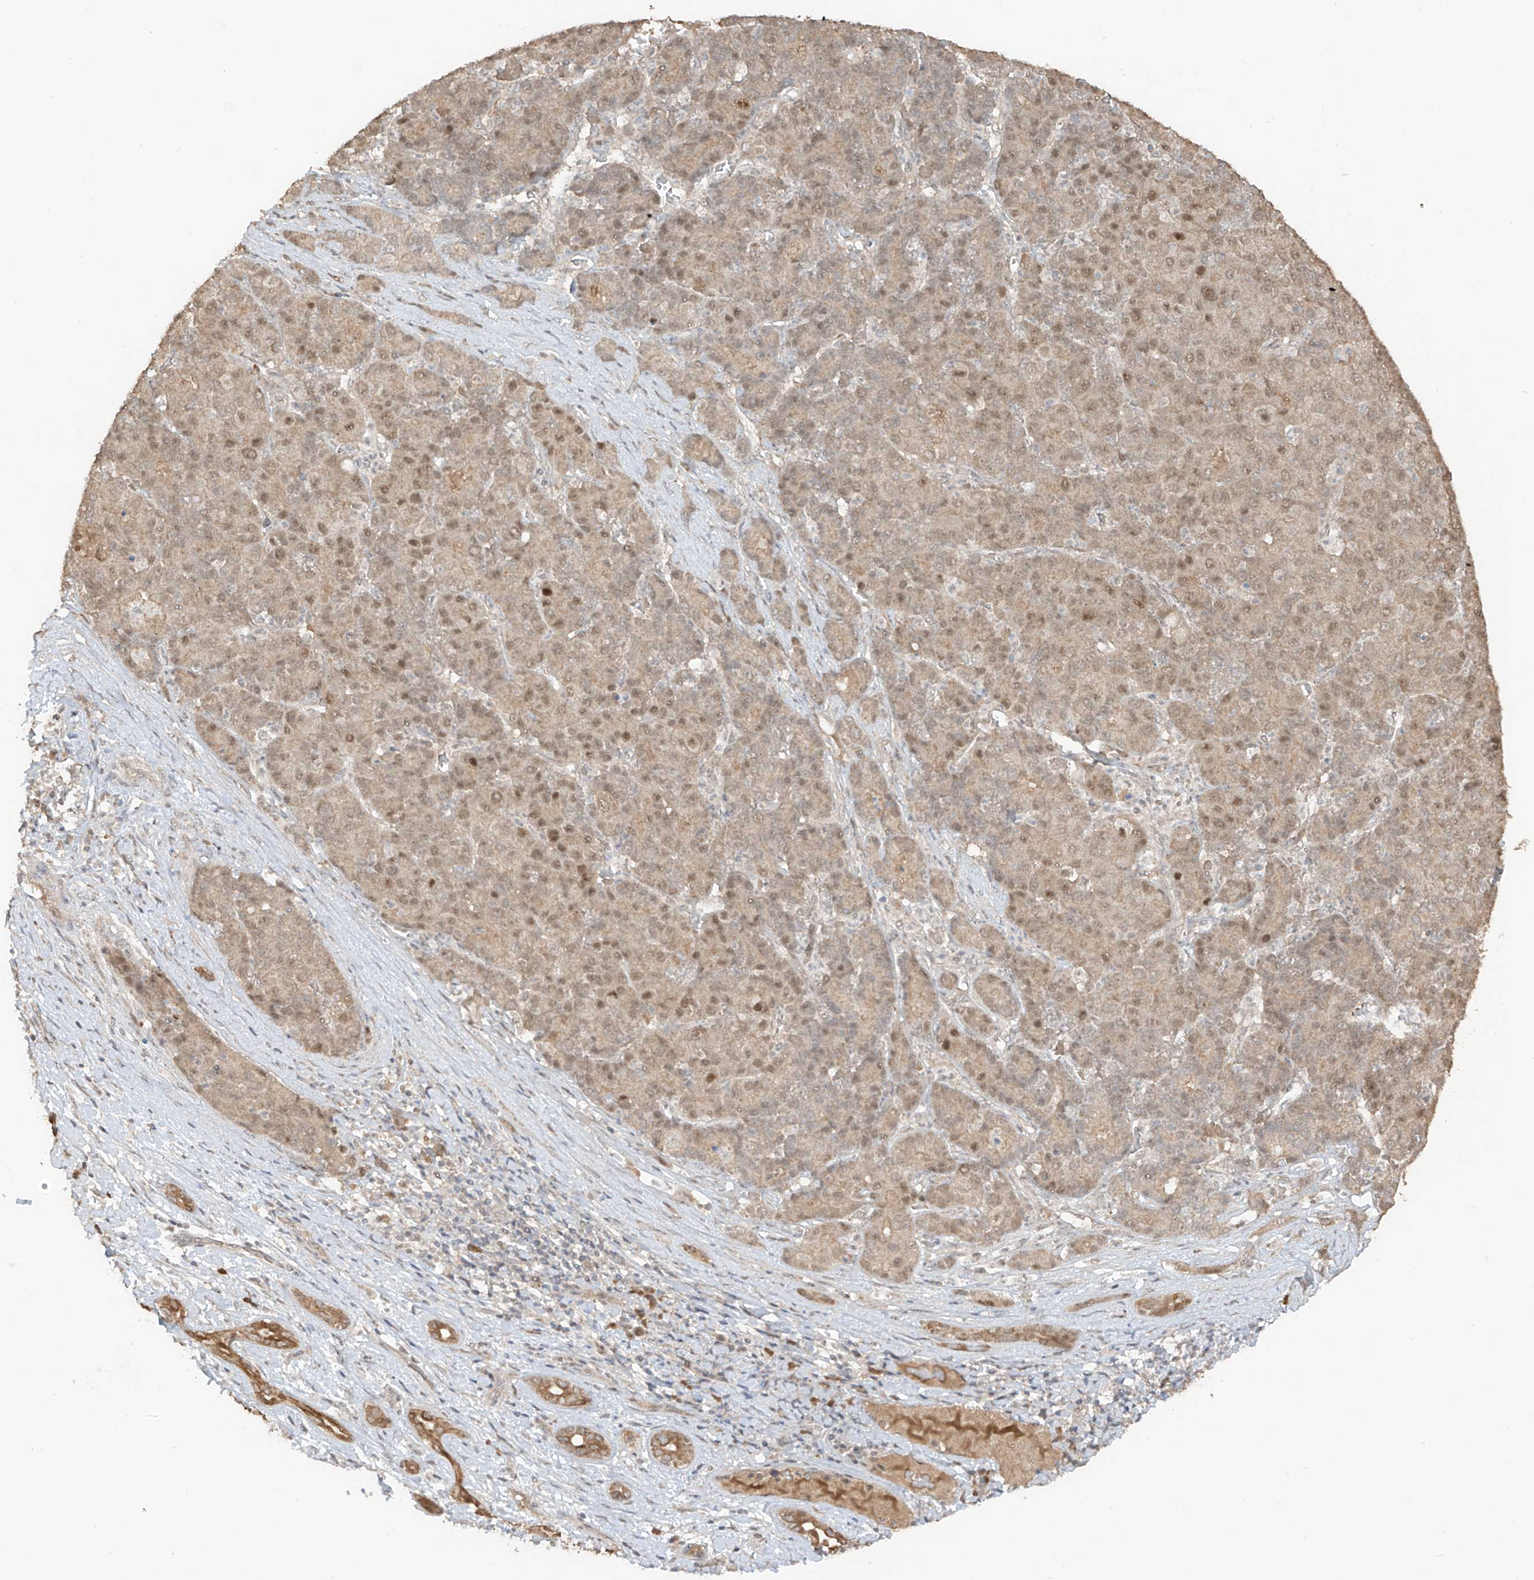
{"staining": {"intensity": "weak", "quantity": "25%-75%", "location": "nuclear"}, "tissue": "liver cancer", "cell_type": "Tumor cells", "image_type": "cancer", "snomed": [{"axis": "morphology", "description": "Carcinoma, Hepatocellular, NOS"}, {"axis": "topography", "description": "Liver"}], "caption": "Immunohistochemical staining of human liver cancer (hepatocellular carcinoma) shows weak nuclear protein positivity in about 25%-75% of tumor cells.", "gene": "COLGALT2", "patient": {"sex": "male", "age": 65}}